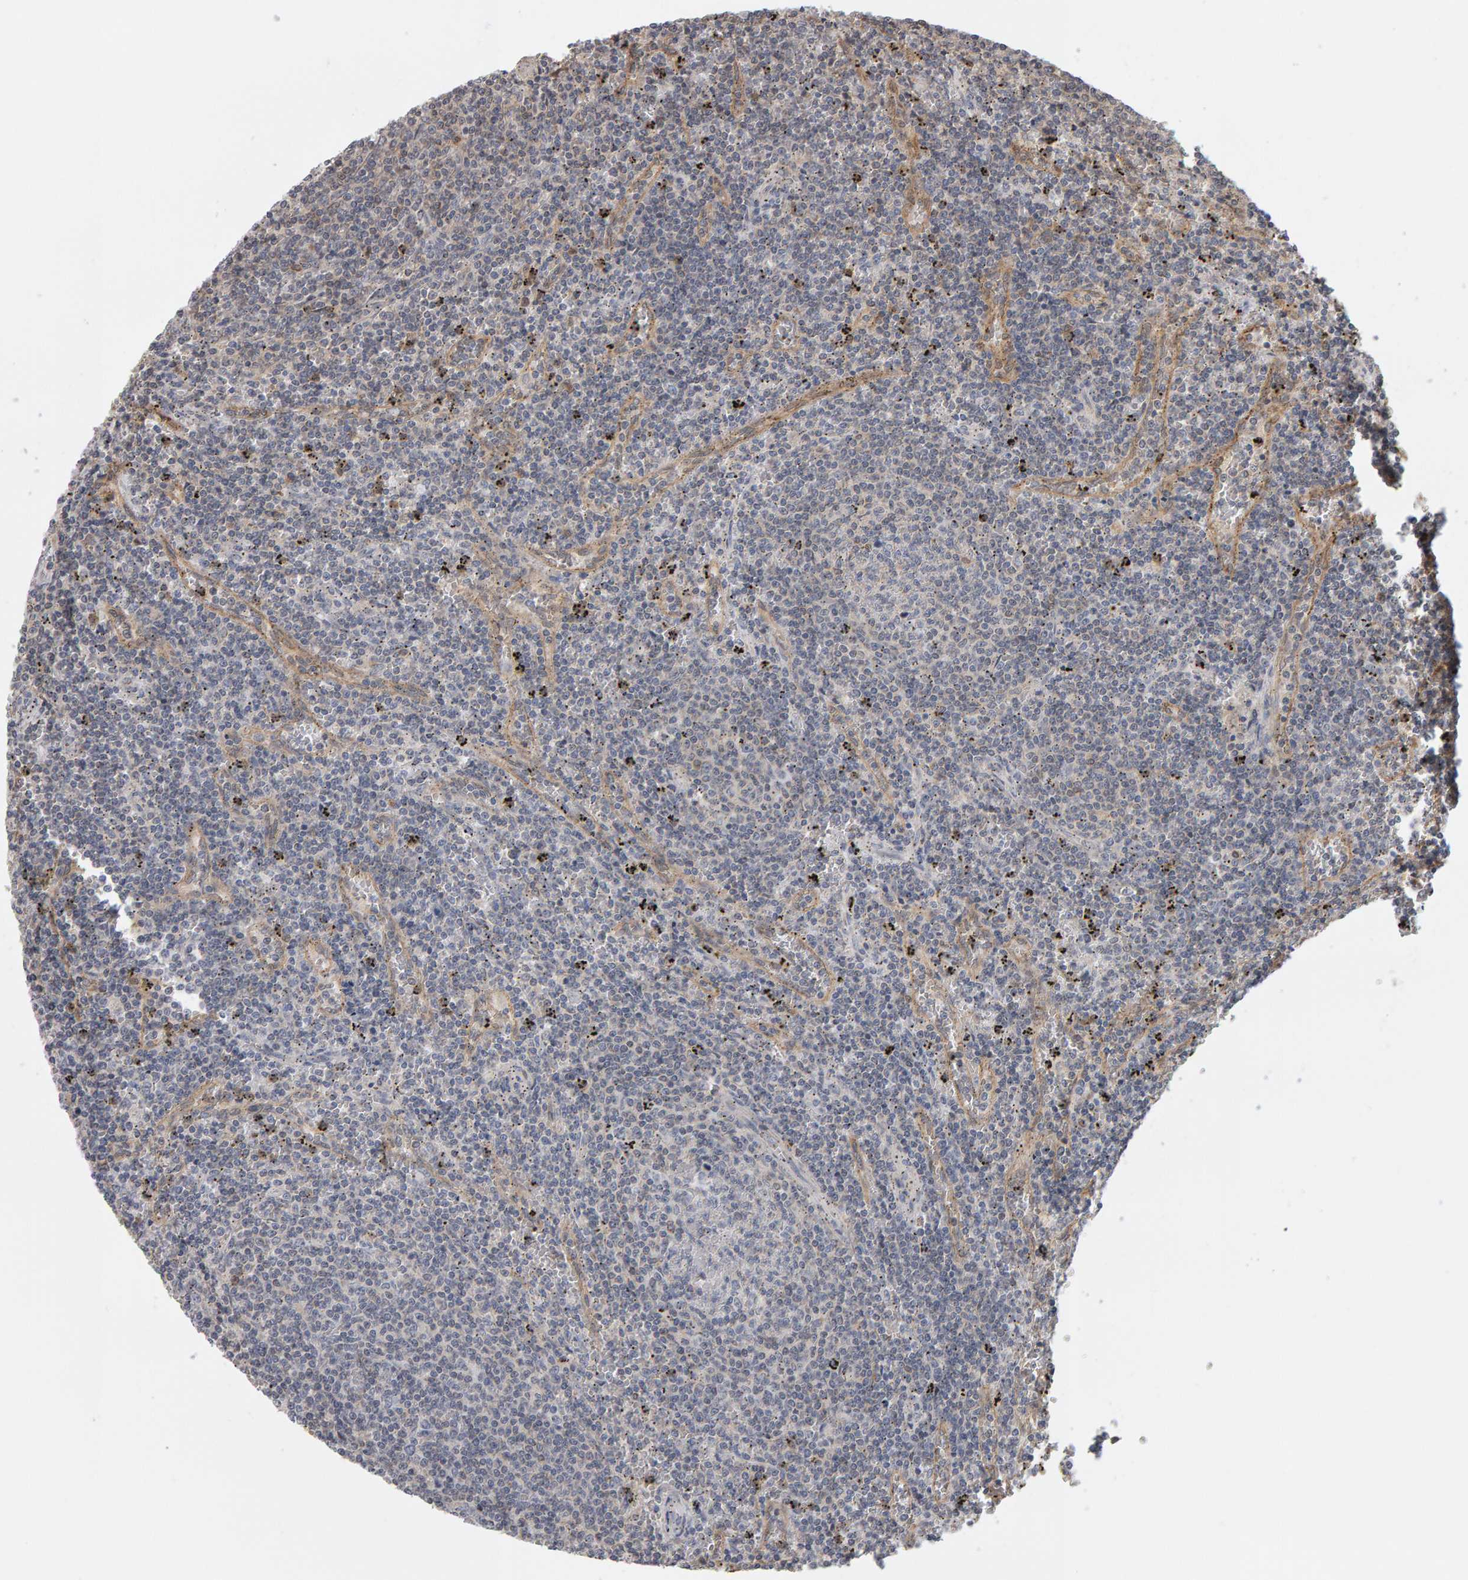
{"staining": {"intensity": "negative", "quantity": "none", "location": "none"}, "tissue": "lymphoma", "cell_type": "Tumor cells", "image_type": "cancer", "snomed": [{"axis": "morphology", "description": "Malignant lymphoma, non-Hodgkin's type, Low grade"}, {"axis": "topography", "description": "Spleen"}], "caption": "DAB immunohistochemical staining of human low-grade malignant lymphoma, non-Hodgkin's type displays no significant staining in tumor cells.", "gene": "MSRA", "patient": {"sex": "female", "age": 50}}